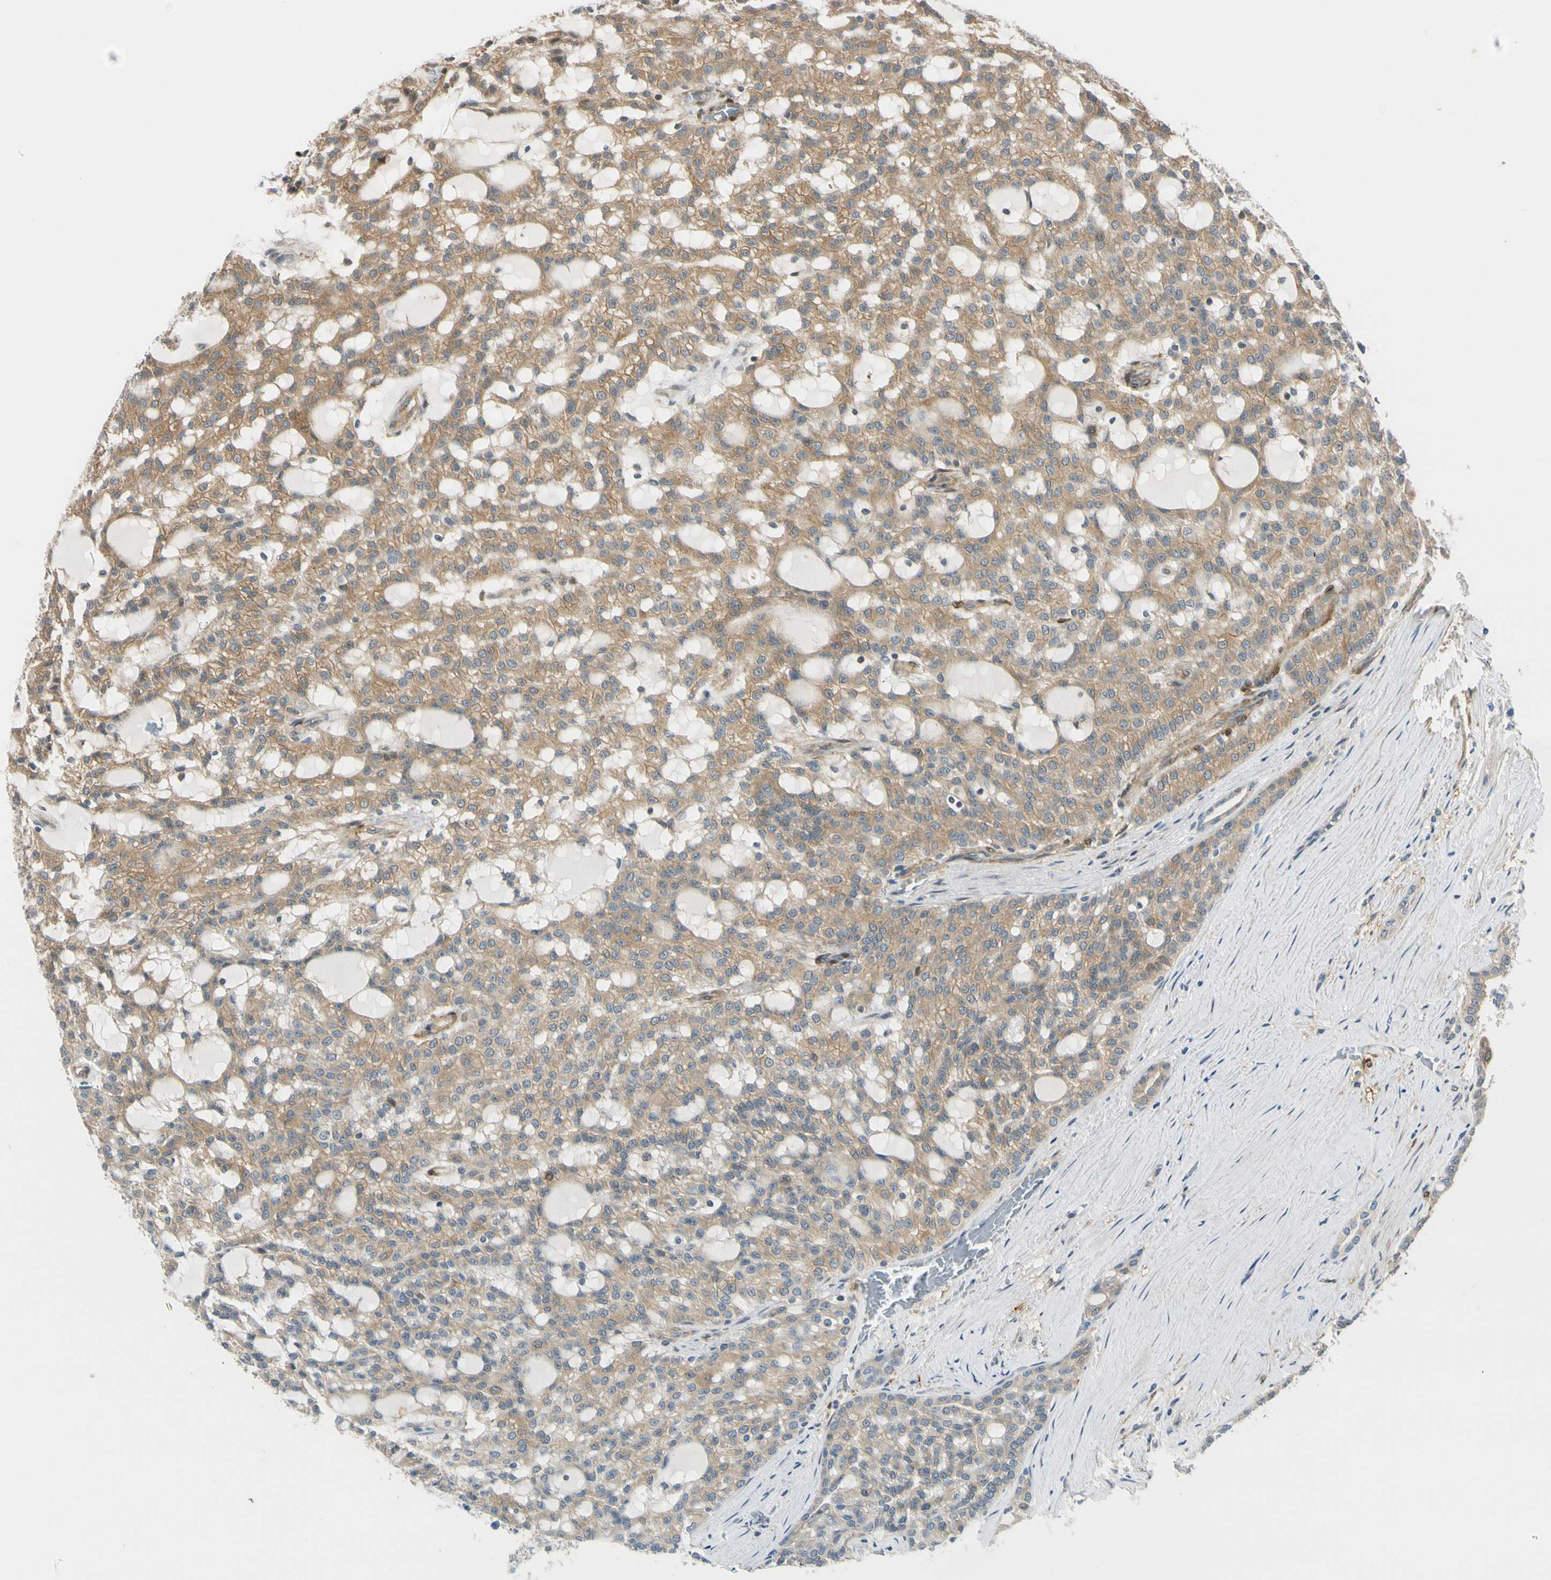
{"staining": {"intensity": "moderate", "quantity": ">75%", "location": "cytoplasmic/membranous"}, "tissue": "renal cancer", "cell_type": "Tumor cells", "image_type": "cancer", "snomed": [{"axis": "morphology", "description": "Adenocarcinoma, NOS"}, {"axis": "topography", "description": "Kidney"}], "caption": "Immunohistochemistry (IHC) photomicrograph of renal cancer (adenocarcinoma) stained for a protein (brown), which reveals medium levels of moderate cytoplasmic/membranous expression in about >75% of tumor cells.", "gene": "RASGRF1", "patient": {"sex": "male", "age": 63}}